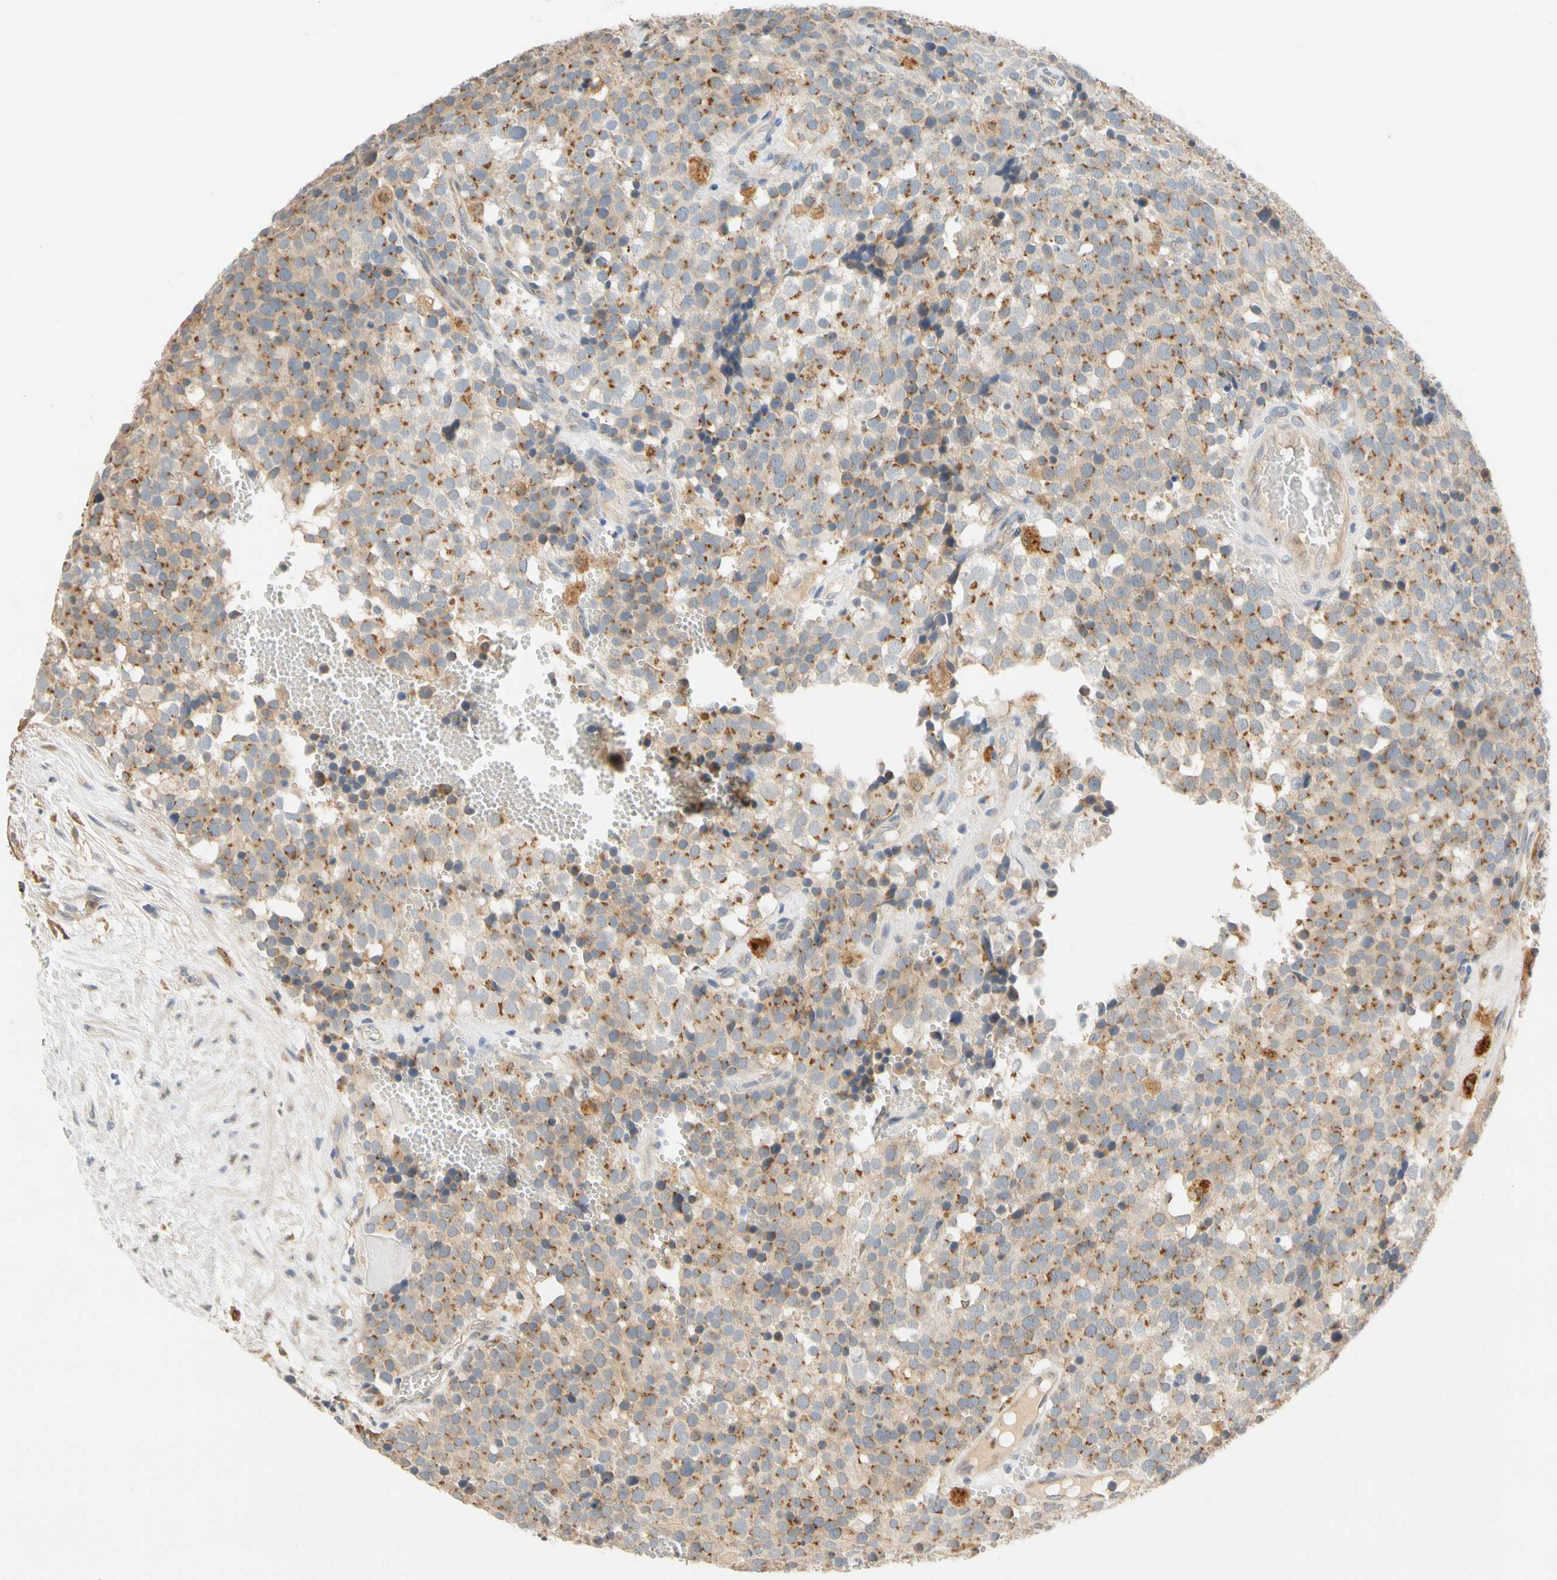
{"staining": {"intensity": "moderate", "quantity": ">75%", "location": "cytoplasmic/membranous"}, "tissue": "testis cancer", "cell_type": "Tumor cells", "image_type": "cancer", "snomed": [{"axis": "morphology", "description": "Seminoma, NOS"}, {"axis": "topography", "description": "Testis"}], "caption": "Human testis cancer (seminoma) stained with a protein marker shows moderate staining in tumor cells.", "gene": "GPSM2", "patient": {"sex": "male", "age": 71}}